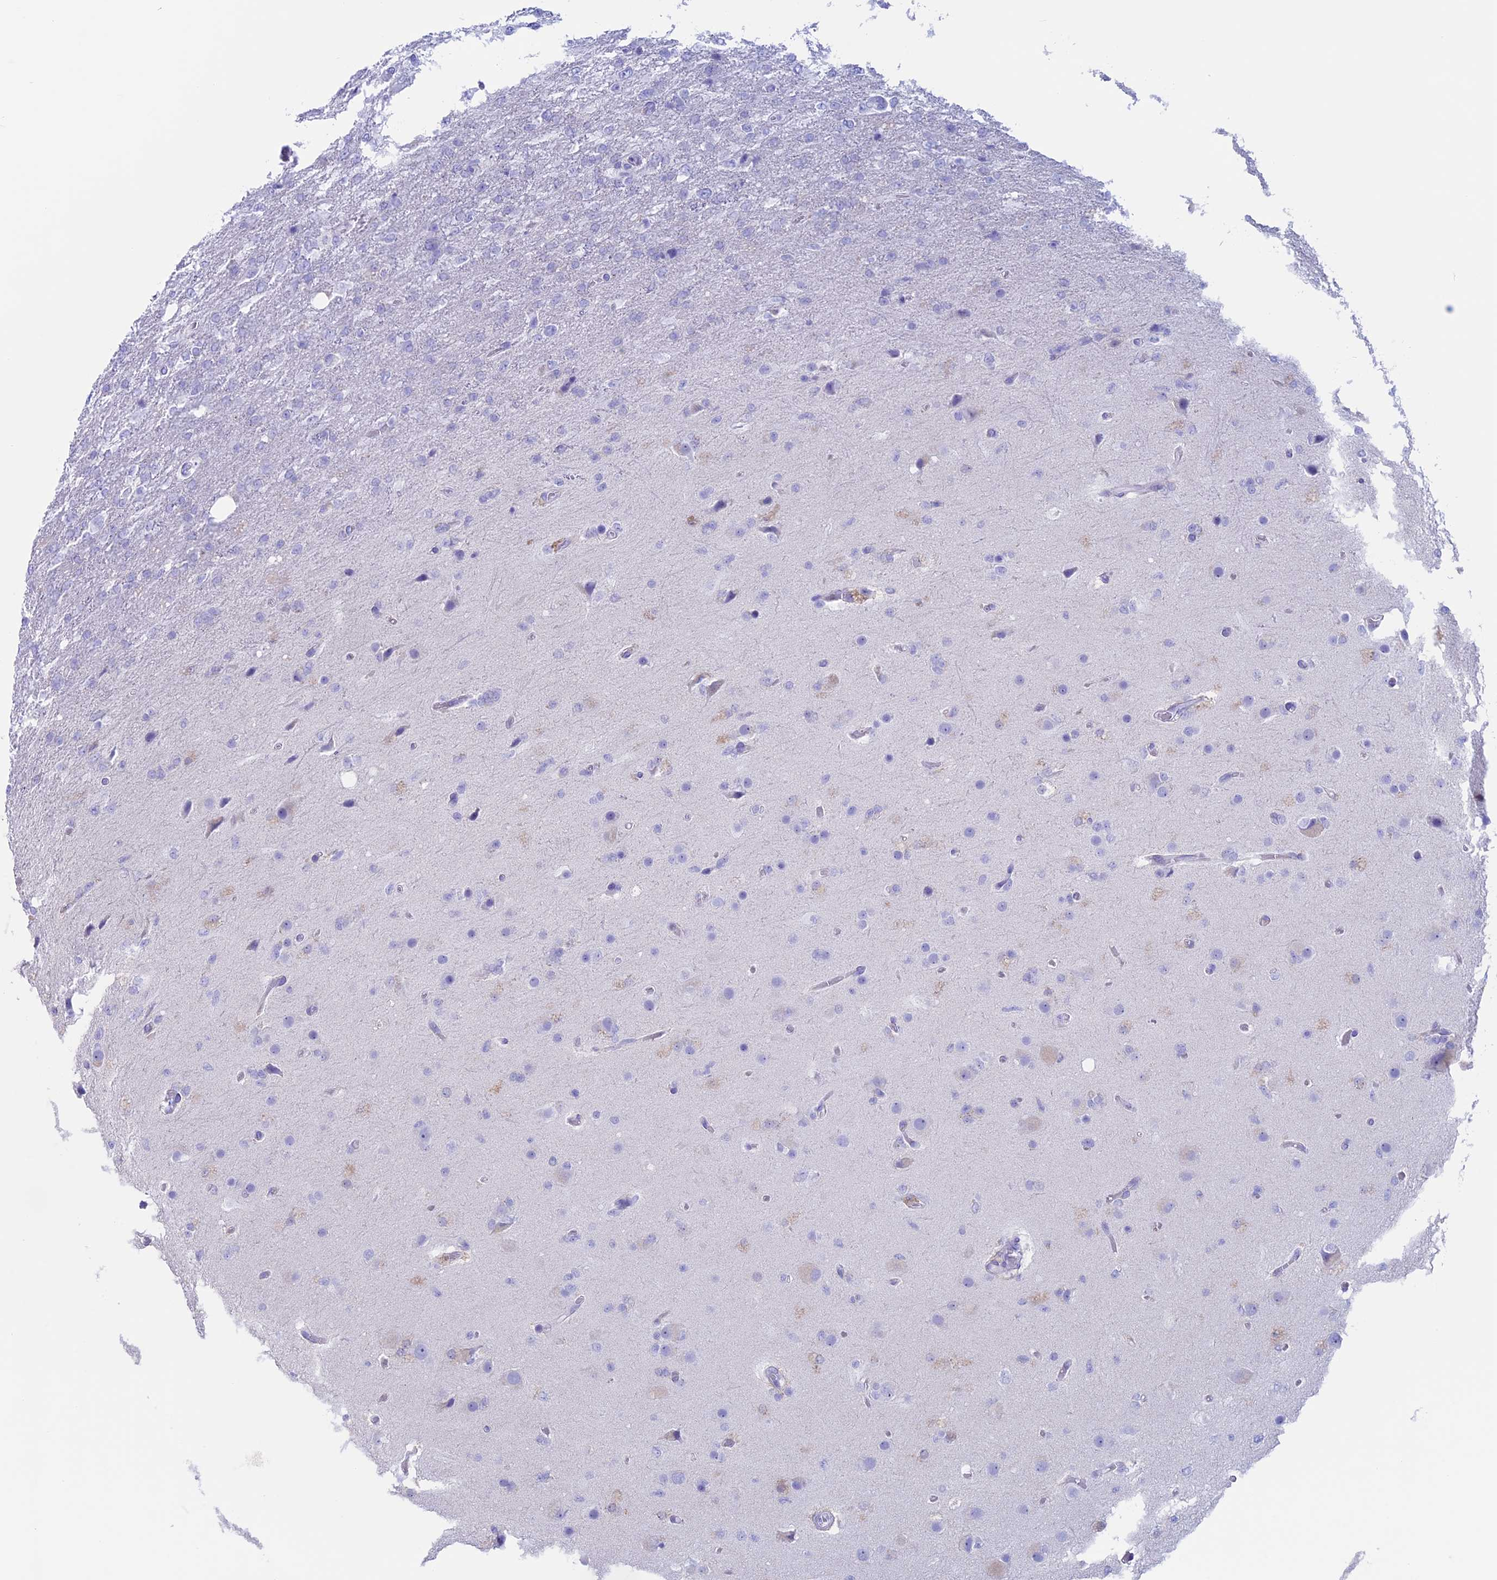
{"staining": {"intensity": "negative", "quantity": "none", "location": "none"}, "tissue": "glioma", "cell_type": "Tumor cells", "image_type": "cancer", "snomed": [{"axis": "morphology", "description": "Glioma, malignant, High grade"}, {"axis": "topography", "description": "Brain"}], "caption": "A photomicrograph of human glioma is negative for staining in tumor cells.", "gene": "RP1", "patient": {"sex": "female", "age": 74}}